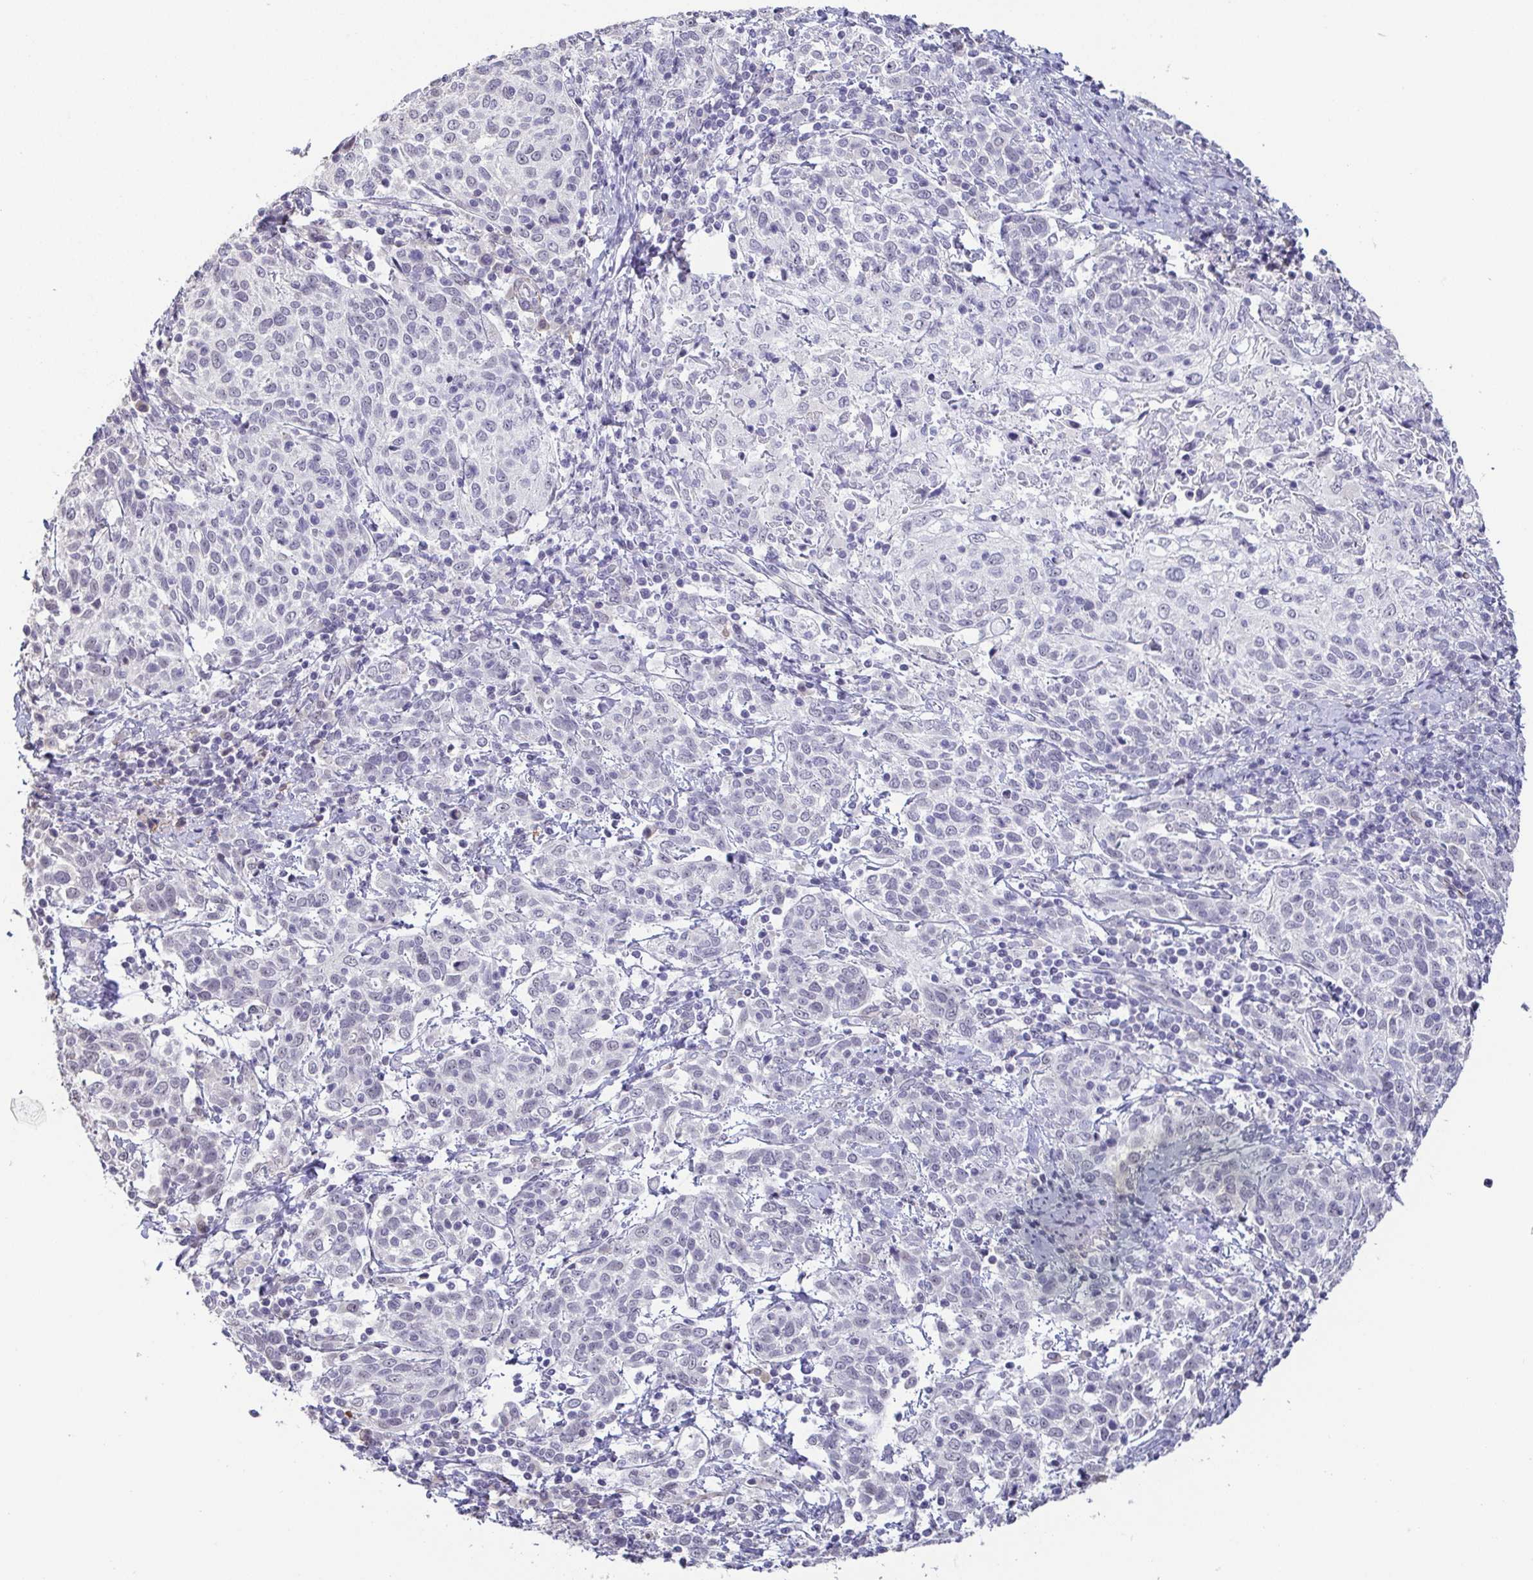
{"staining": {"intensity": "negative", "quantity": "none", "location": "none"}, "tissue": "cervical cancer", "cell_type": "Tumor cells", "image_type": "cancer", "snomed": [{"axis": "morphology", "description": "Squamous cell carcinoma, NOS"}, {"axis": "topography", "description": "Cervix"}], "caption": "This is a image of IHC staining of squamous cell carcinoma (cervical), which shows no expression in tumor cells.", "gene": "NEFH", "patient": {"sex": "female", "age": 61}}